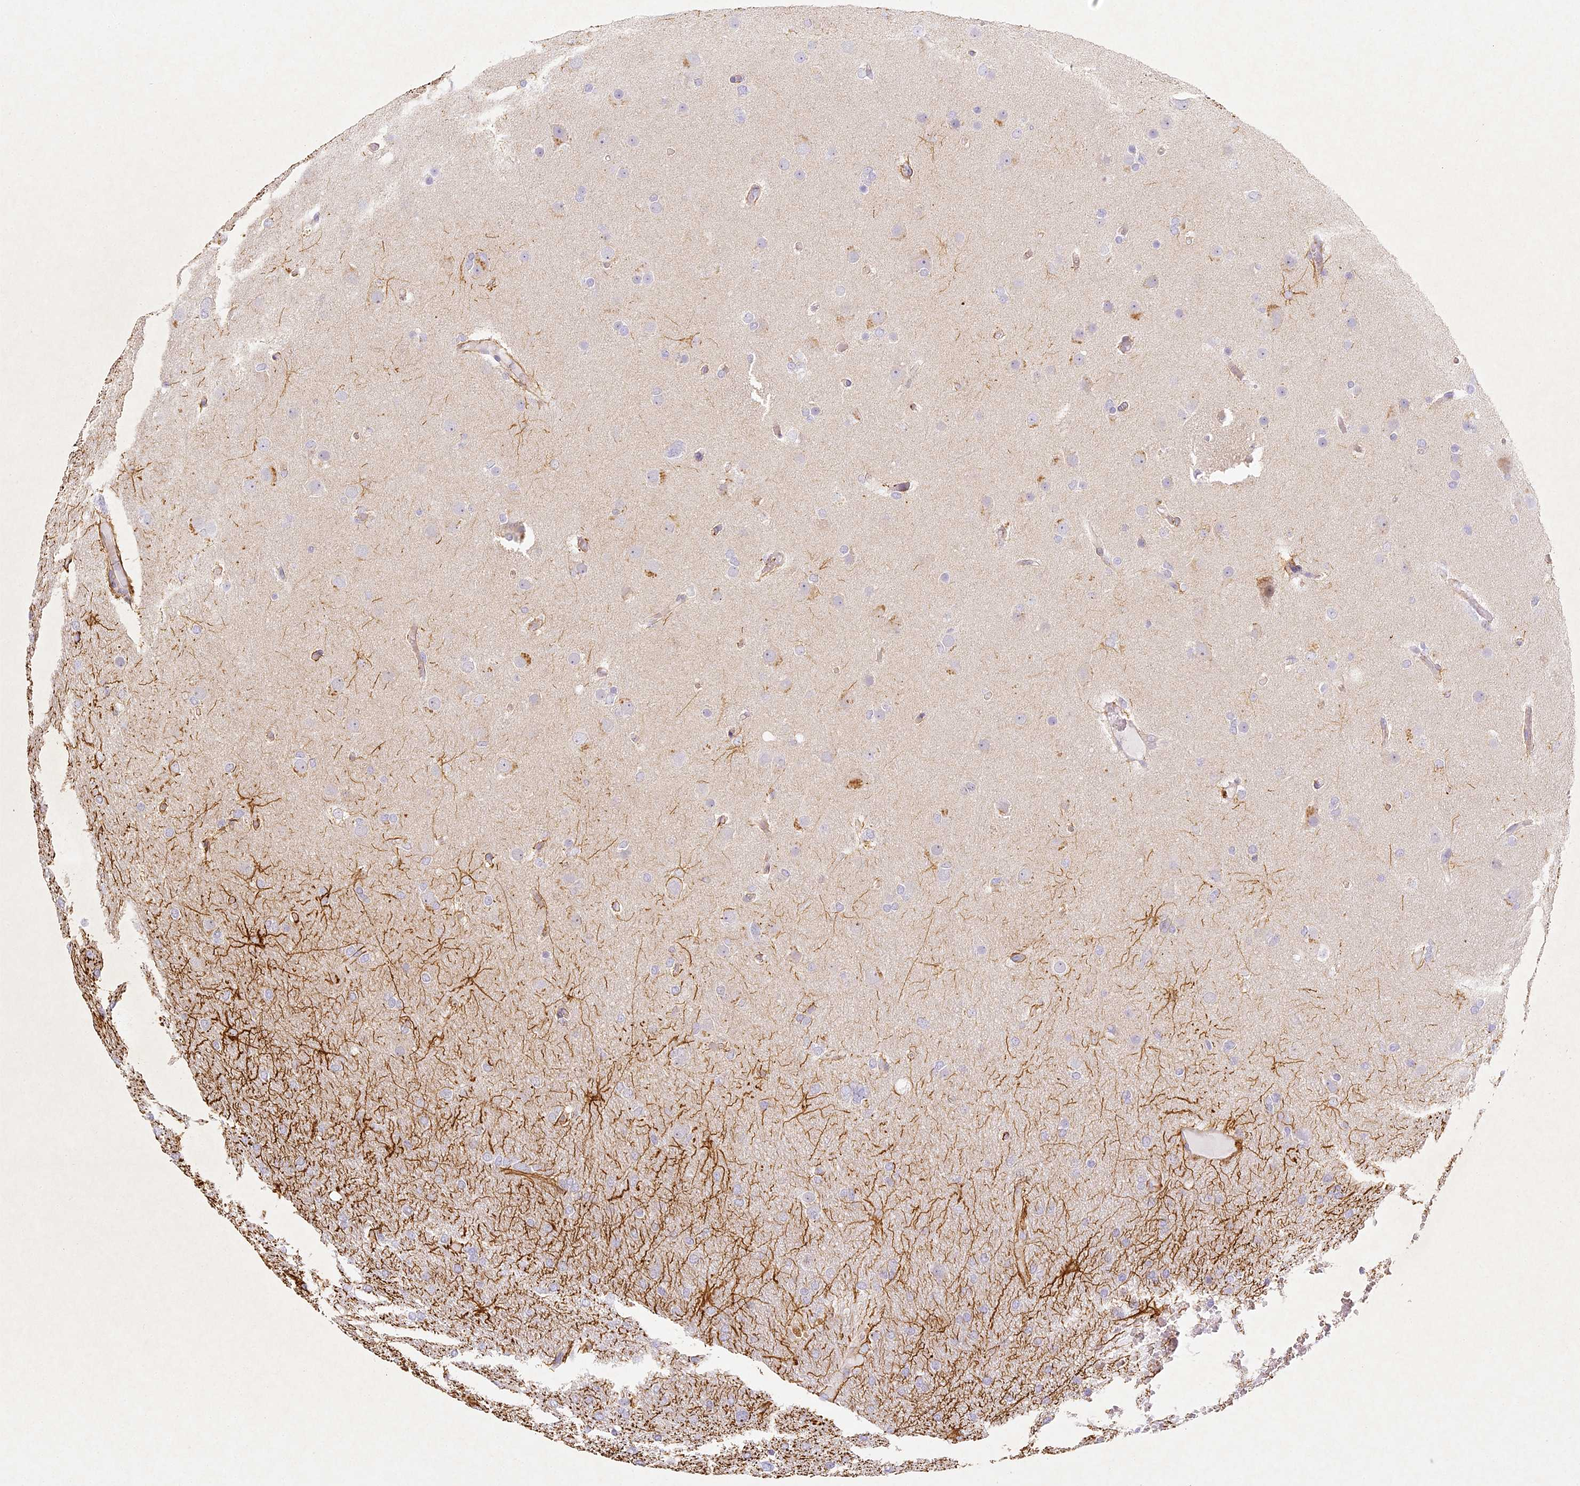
{"staining": {"intensity": "negative", "quantity": "none", "location": "none"}, "tissue": "glioma", "cell_type": "Tumor cells", "image_type": "cancer", "snomed": [{"axis": "morphology", "description": "Glioma, malignant, High grade"}, {"axis": "topography", "description": "Cerebral cortex"}], "caption": "Glioma stained for a protein using immunohistochemistry shows no expression tumor cells.", "gene": "MED28", "patient": {"sex": "female", "age": 36}}